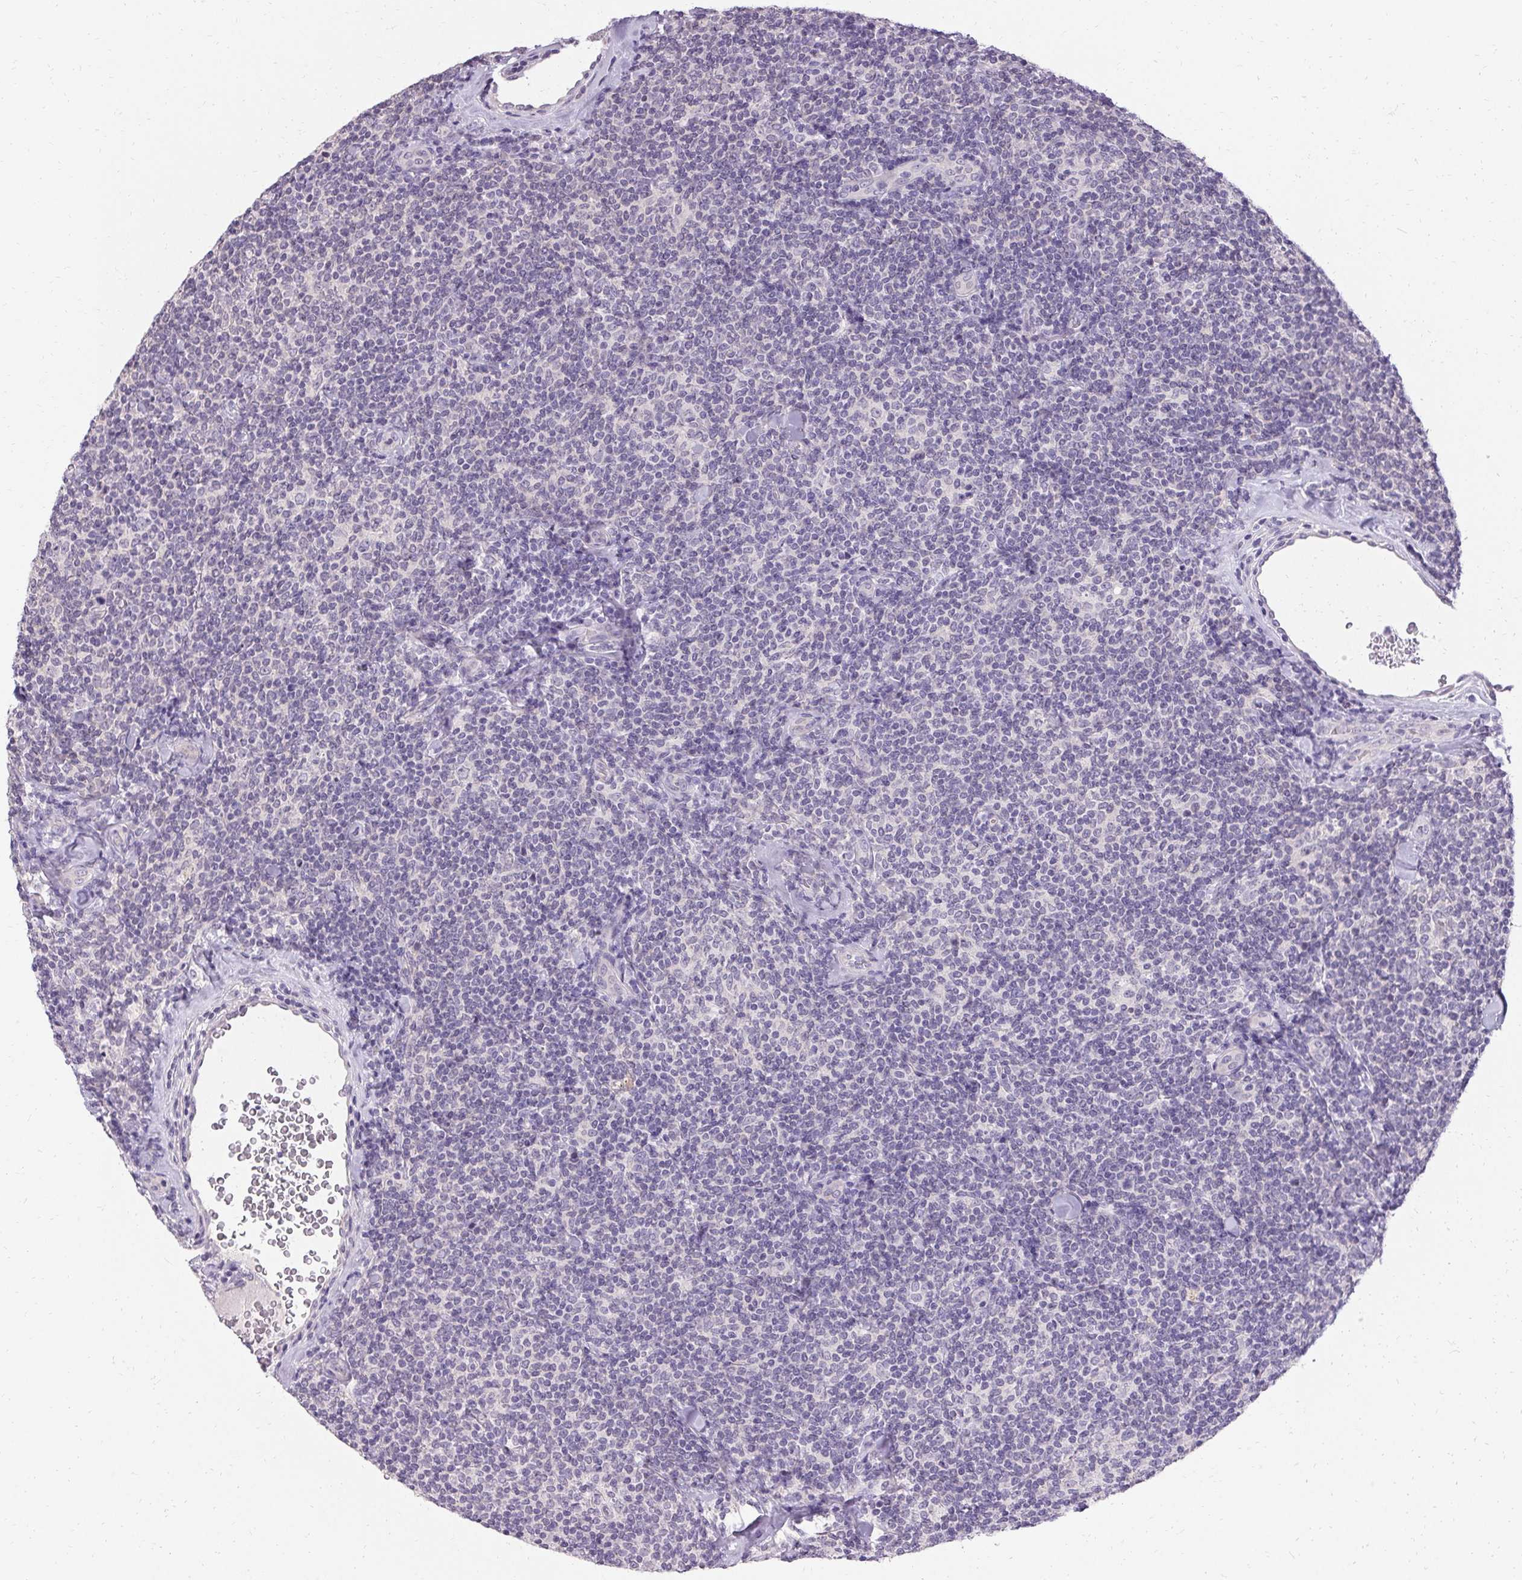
{"staining": {"intensity": "negative", "quantity": "none", "location": "none"}, "tissue": "lymphoma", "cell_type": "Tumor cells", "image_type": "cancer", "snomed": [{"axis": "morphology", "description": "Malignant lymphoma, non-Hodgkin's type, Low grade"}, {"axis": "topography", "description": "Lymph node"}], "caption": "High magnification brightfield microscopy of lymphoma stained with DAB (3,3'-diaminobenzidine) (brown) and counterstained with hematoxylin (blue): tumor cells show no significant positivity. (DAB immunohistochemistry with hematoxylin counter stain).", "gene": "HSD17B3", "patient": {"sex": "female", "age": 56}}